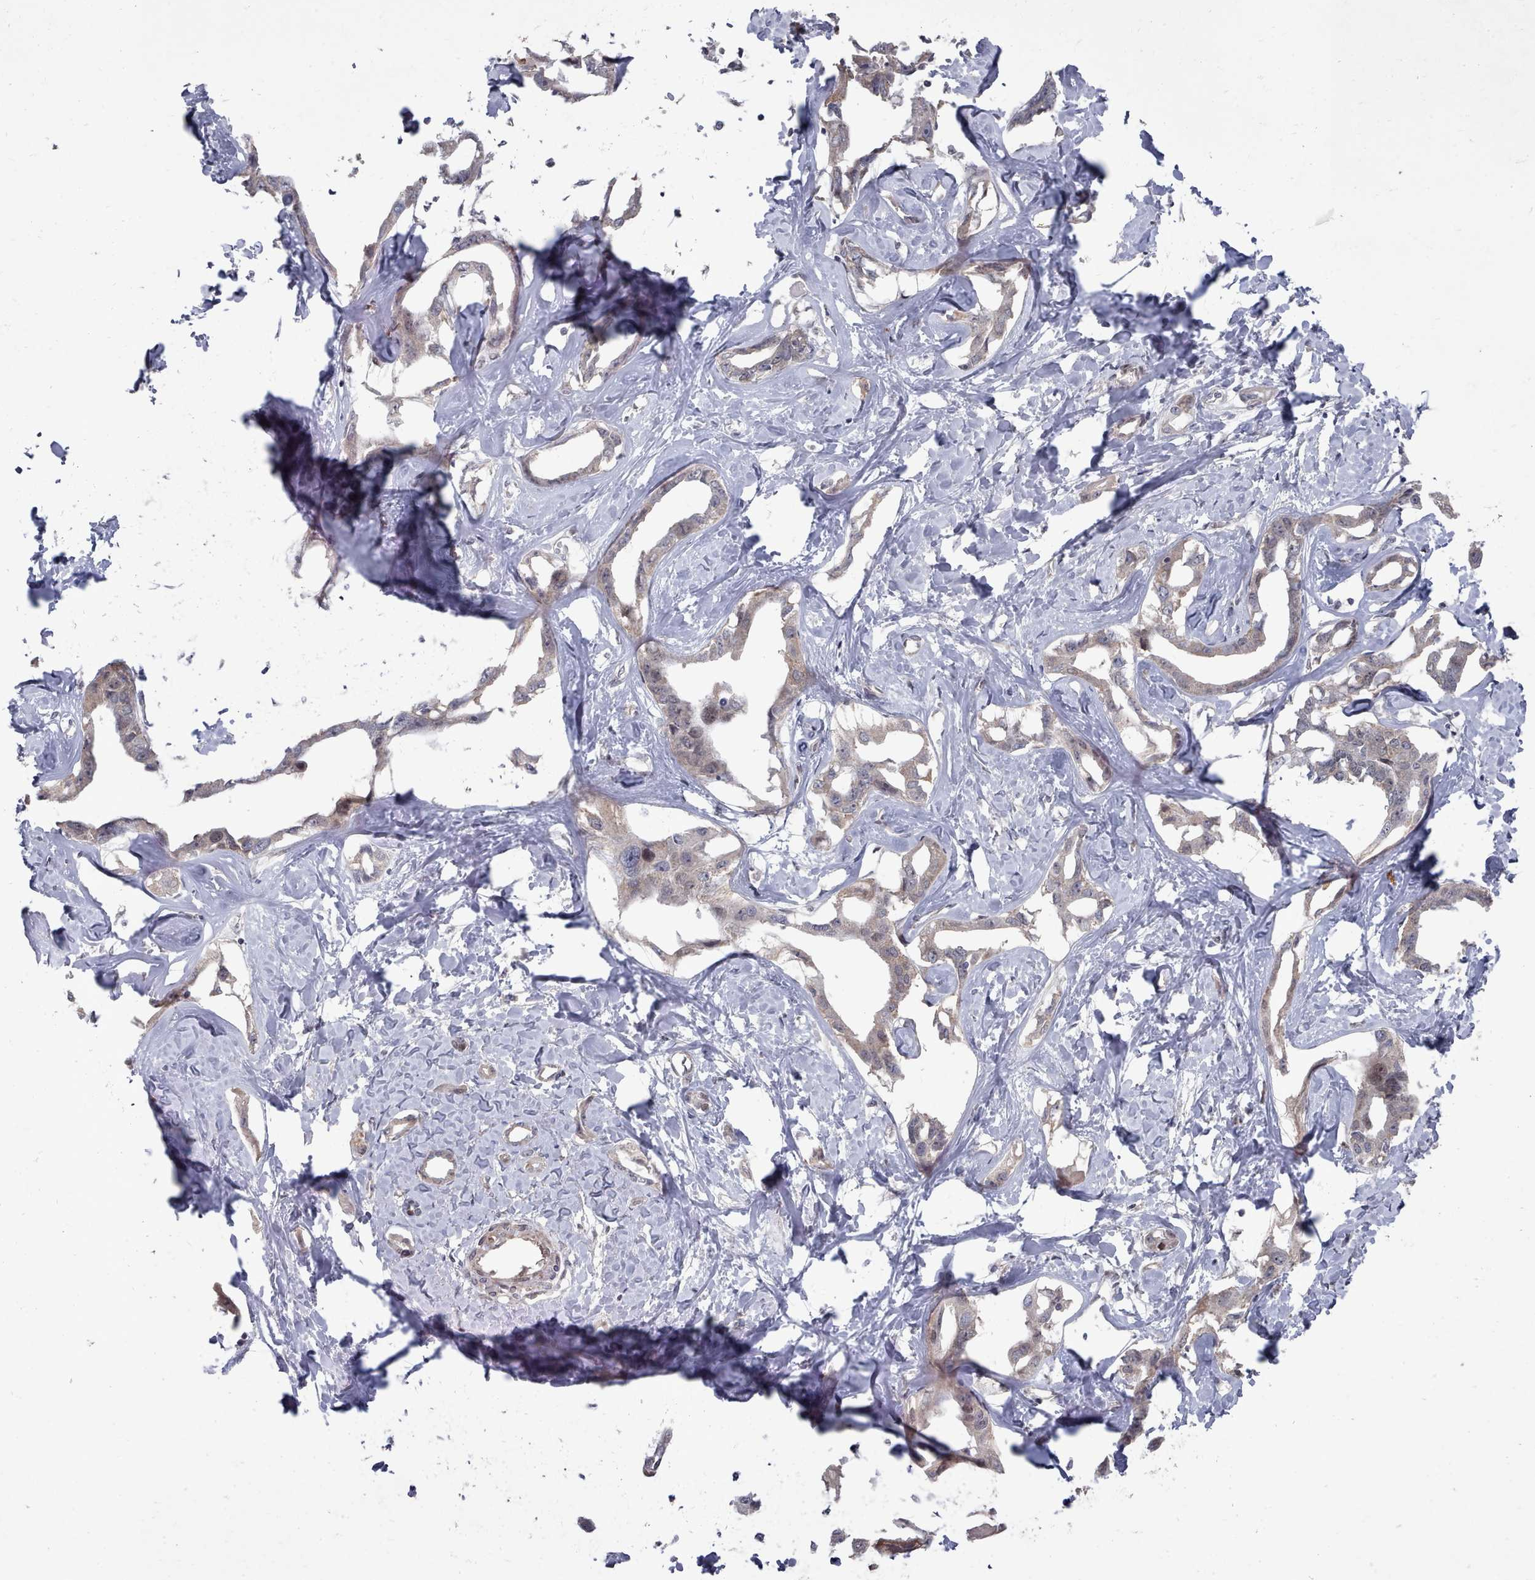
{"staining": {"intensity": "weak", "quantity": "25%-75%", "location": "cytoplasmic/membranous"}, "tissue": "liver cancer", "cell_type": "Tumor cells", "image_type": "cancer", "snomed": [{"axis": "morphology", "description": "Cholangiocarcinoma"}, {"axis": "topography", "description": "Liver"}], "caption": "Weak cytoplasmic/membranous protein expression is identified in approximately 25%-75% of tumor cells in liver cancer (cholangiocarcinoma). (DAB IHC, brown staining for protein, blue staining for nuclei).", "gene": "CPSF4", "patient": {"sex": "male", "age": 59}}